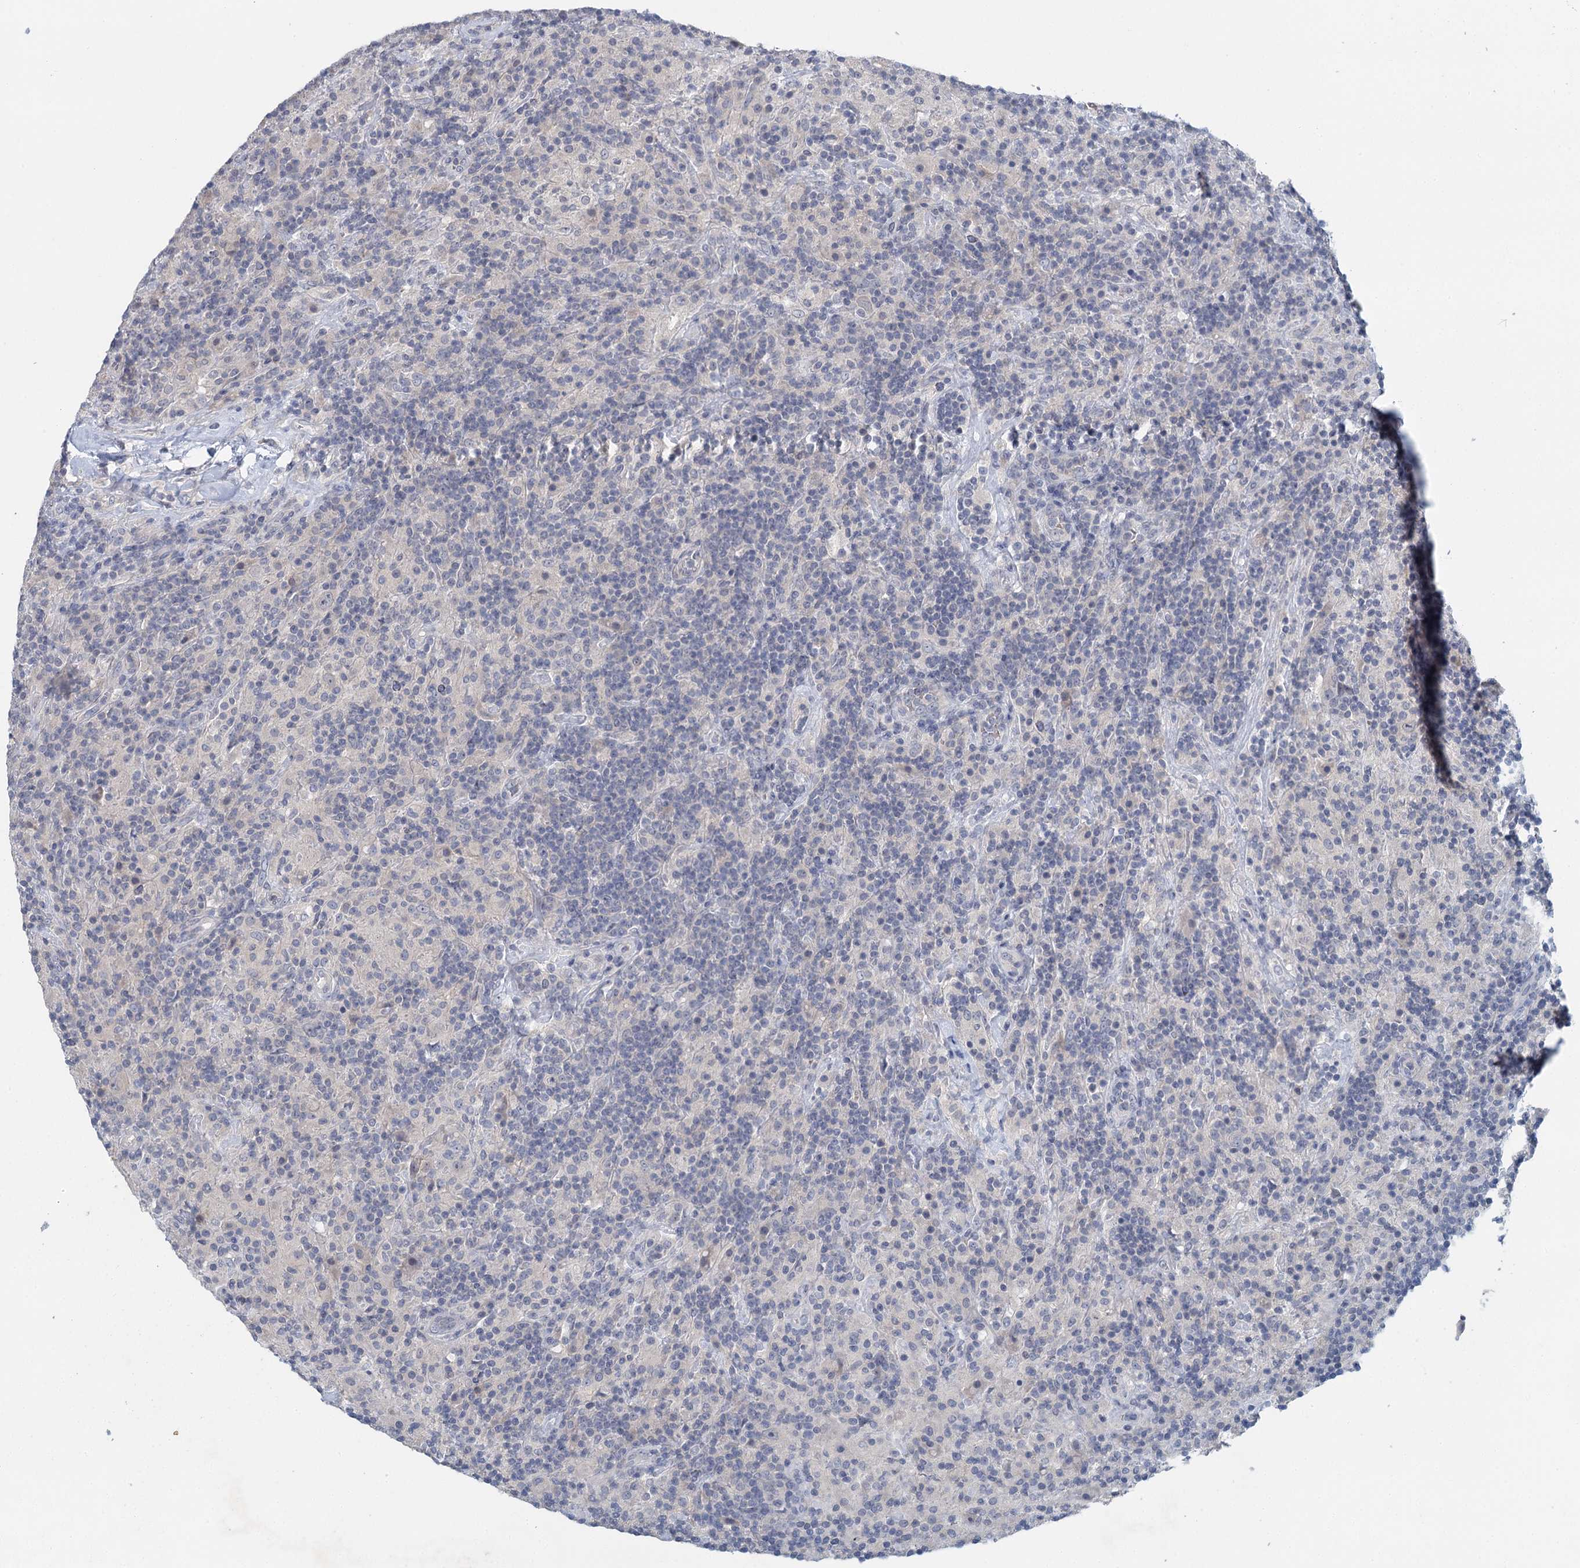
{"staining": {"intensity": "negative", "quantity": "none", "location": "none"}, "tissue": "lymphoma", "cell_type": "Tumor cells", "image_type": "cancer", "snomed": [{"axis": "morphology", "description": "Hodgkin's disease, NOS"}, {"axis": "topography", "description": "Lymph node"}], "caption": "Immunohistochemistry histopathology image of lymphoma stained for a protein (brown), which displays no positivity in tumor cells.", "gene": "MYO7B", "patient": {"sex": "male", "age": 70}}